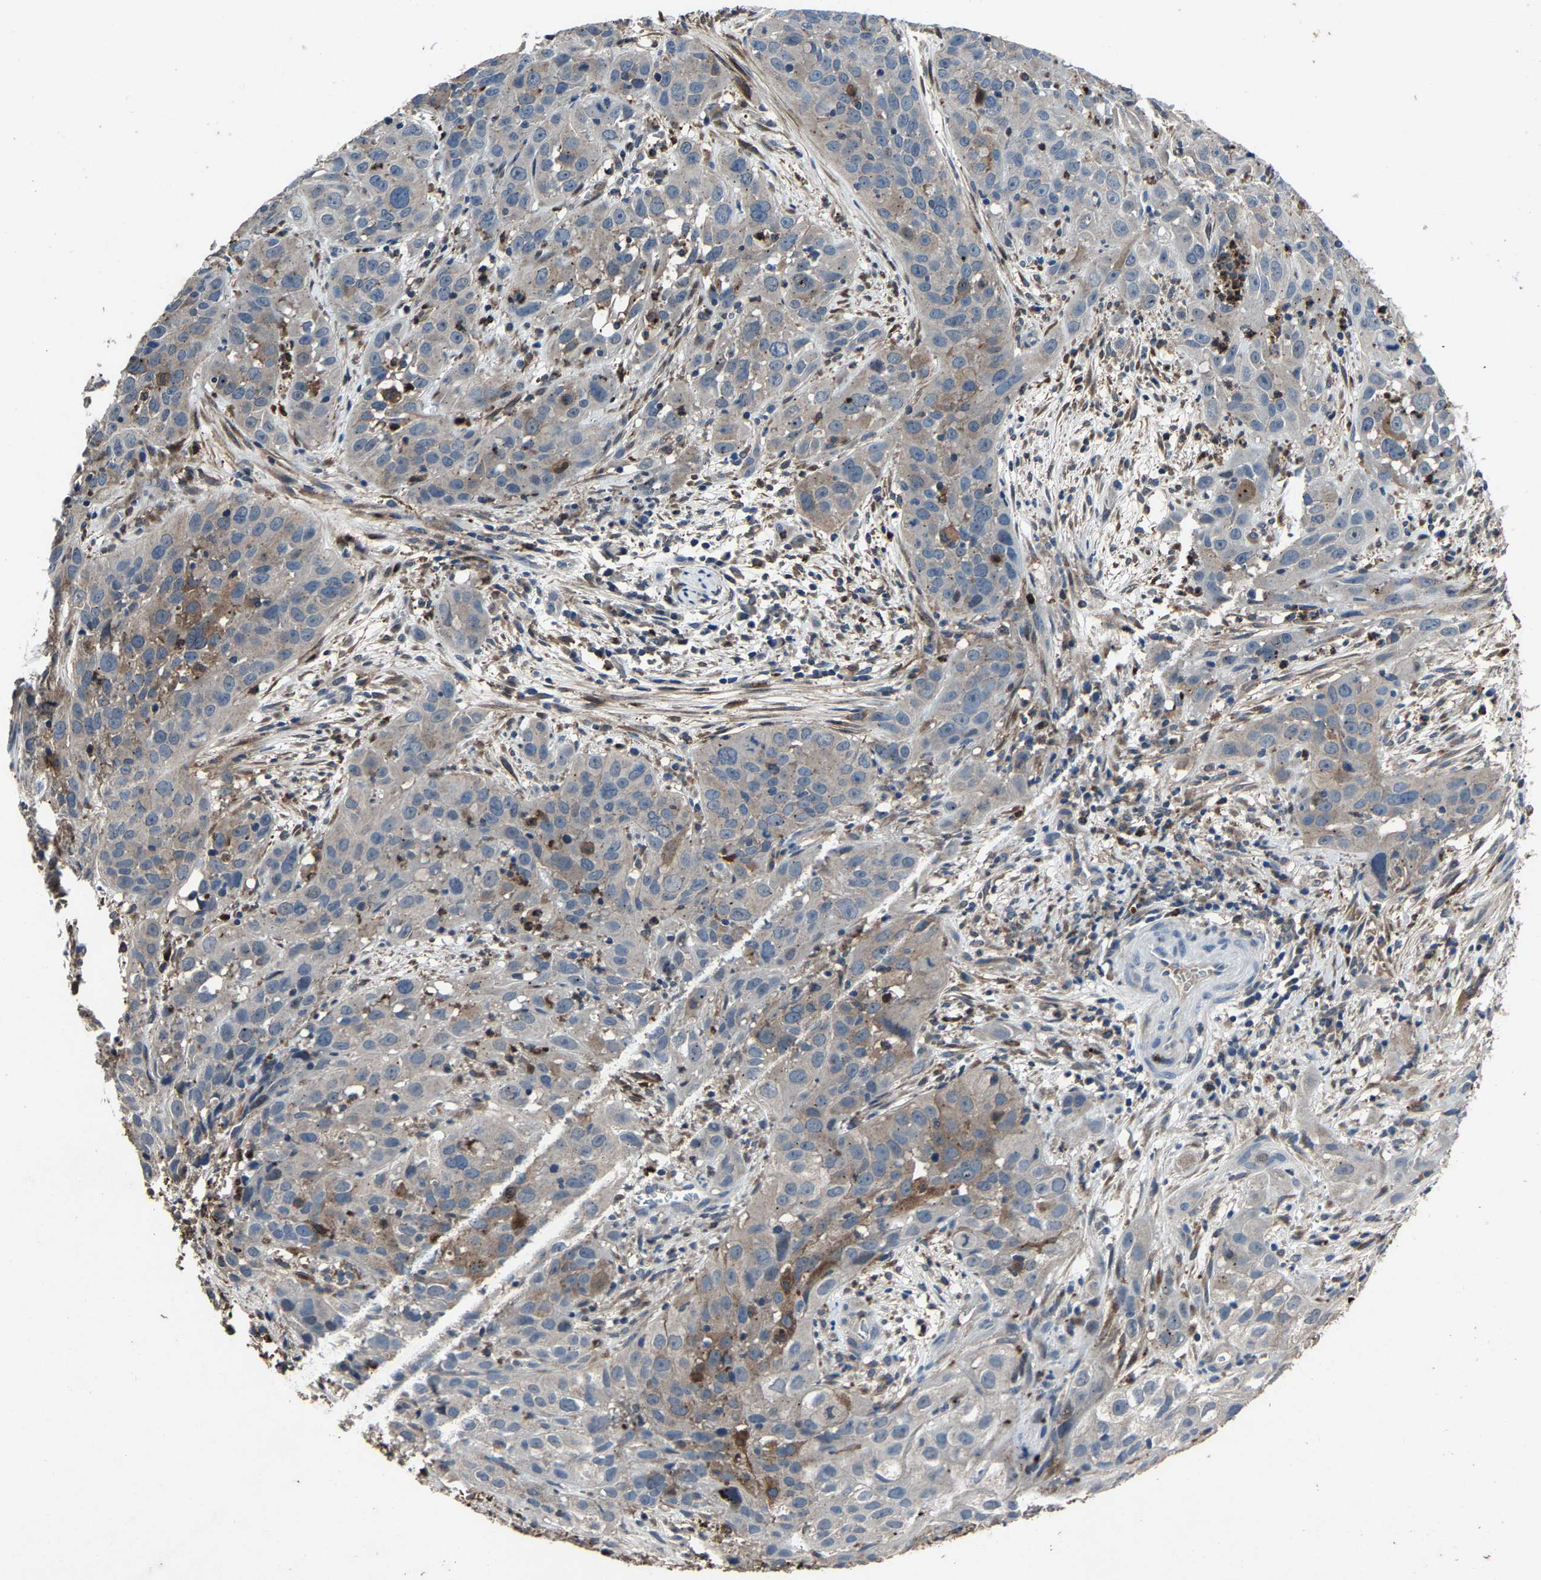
{"staining": {"intensity": "moderate", "quantity": "<25%", "location": "cytoplasmic/membranous"}, "tissue": "cervical cancer", "cell_type": "Tumor cells", "image_type": "cancer", "snomed": [{"axis": "morphology", "description": "Squamous cell carcinoma, NOS"}, {"axis": "topography", "description": "Cervix"}], "caption": "Cervical cancer (squamous cell carcinoma) stained with a protein marker displays moderate staining in tumor cells.", "gene": "PCNX2", "patient": {"sex": "female", "age": 32}}